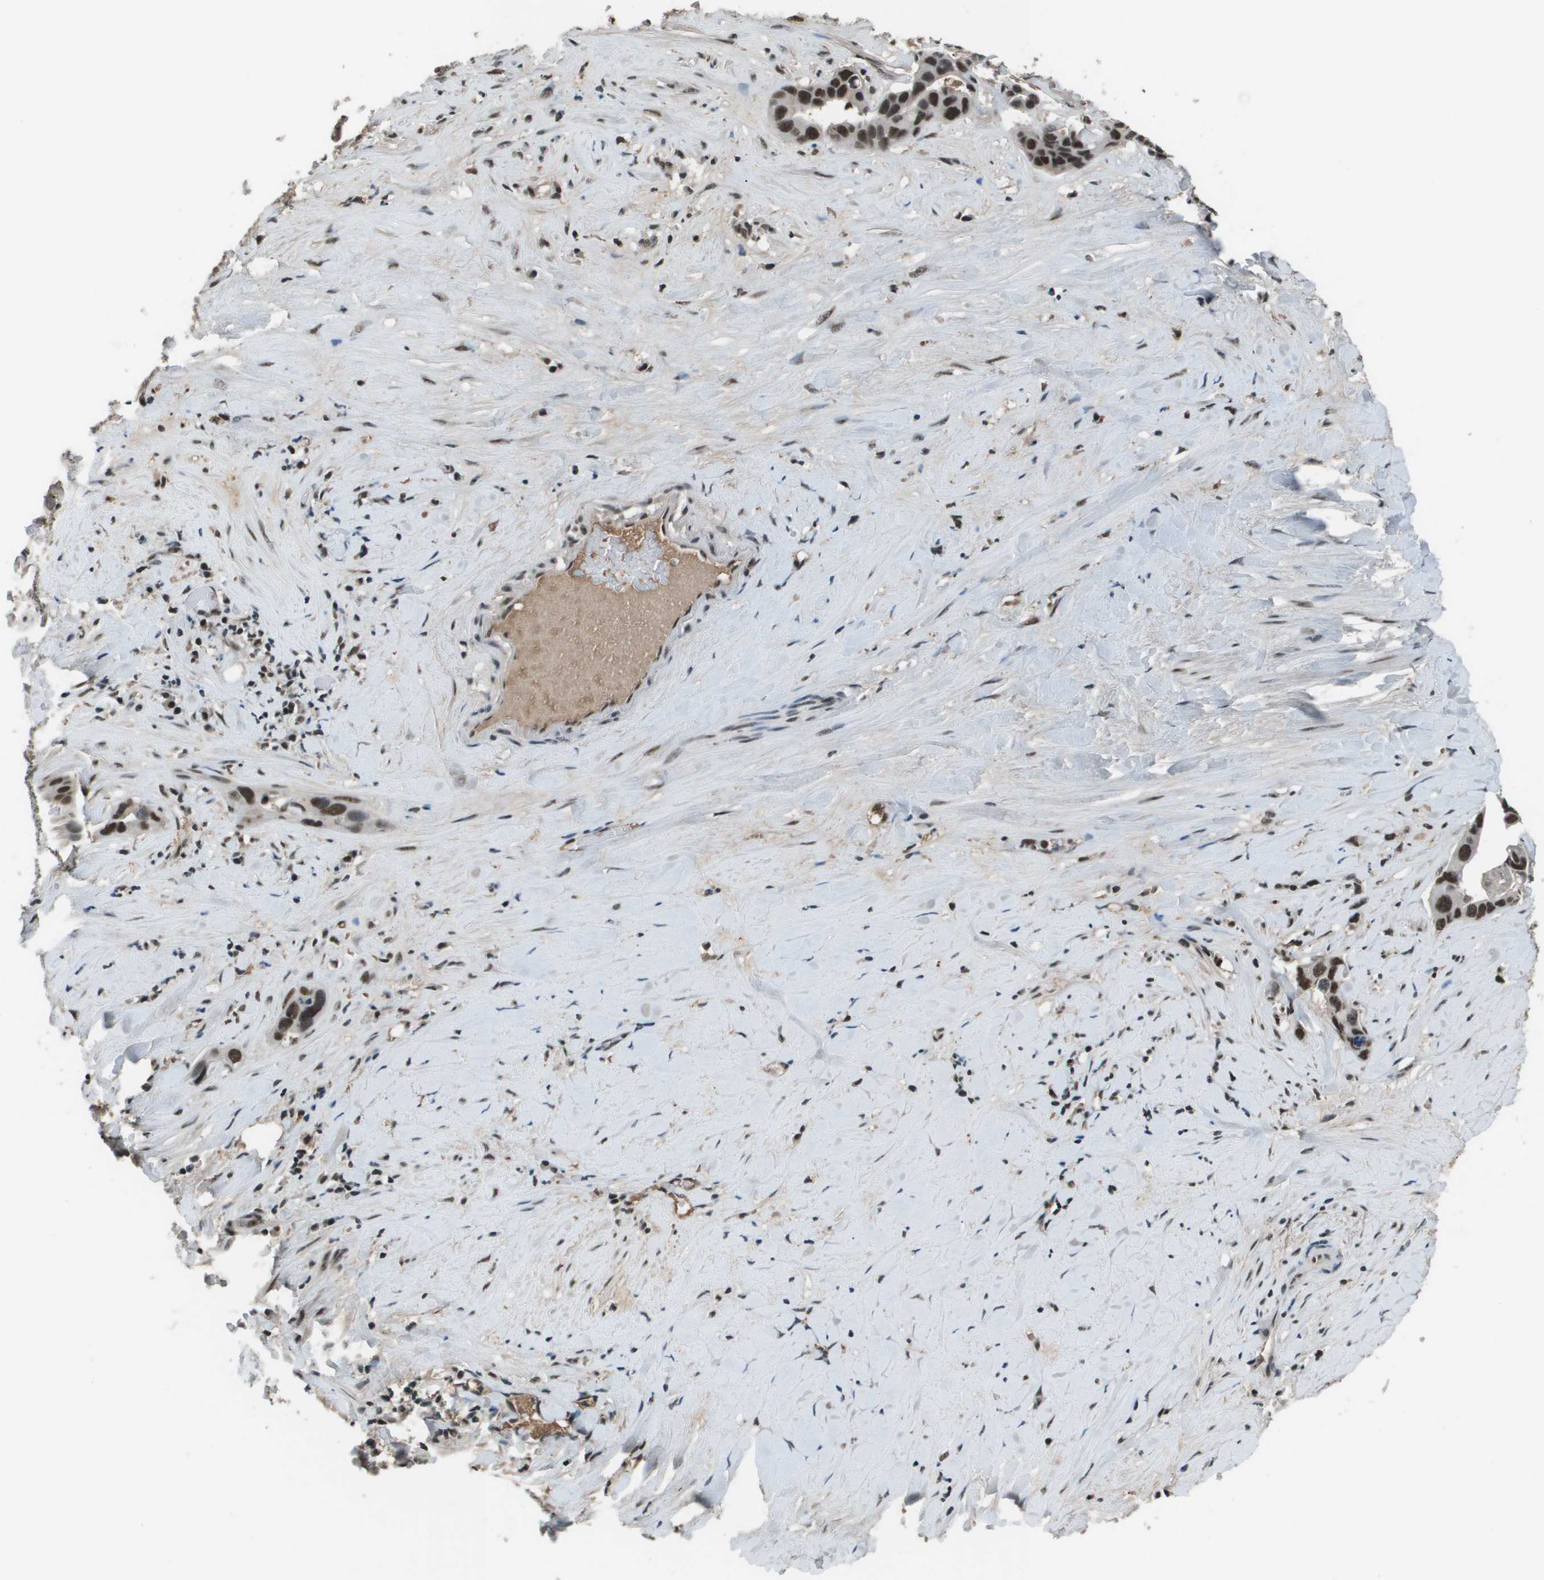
{"staining": {"intensity": "strong", "quantity": ">75%", "location": "nuclear"}, "tissue": "liver cancer", "cell_type": "Tumor cells", "image_type": "cancer", "snomed": [{"axis": "morphology", "description": "Cholangiocarcinoma"}, {"axis": "topography", "description": "Liver"}], "caption": "Immunohistochemical staining of human liver cancer demonstrates strong nuclear protein positivity in approximately >75% of tumor cells. (DAB (3,3'-diaminobenzidine) = brown stain, brightfield microscopy at high magnification).", "gene": "THRAP3", "patient": {"sex": "female", "age": 65}}